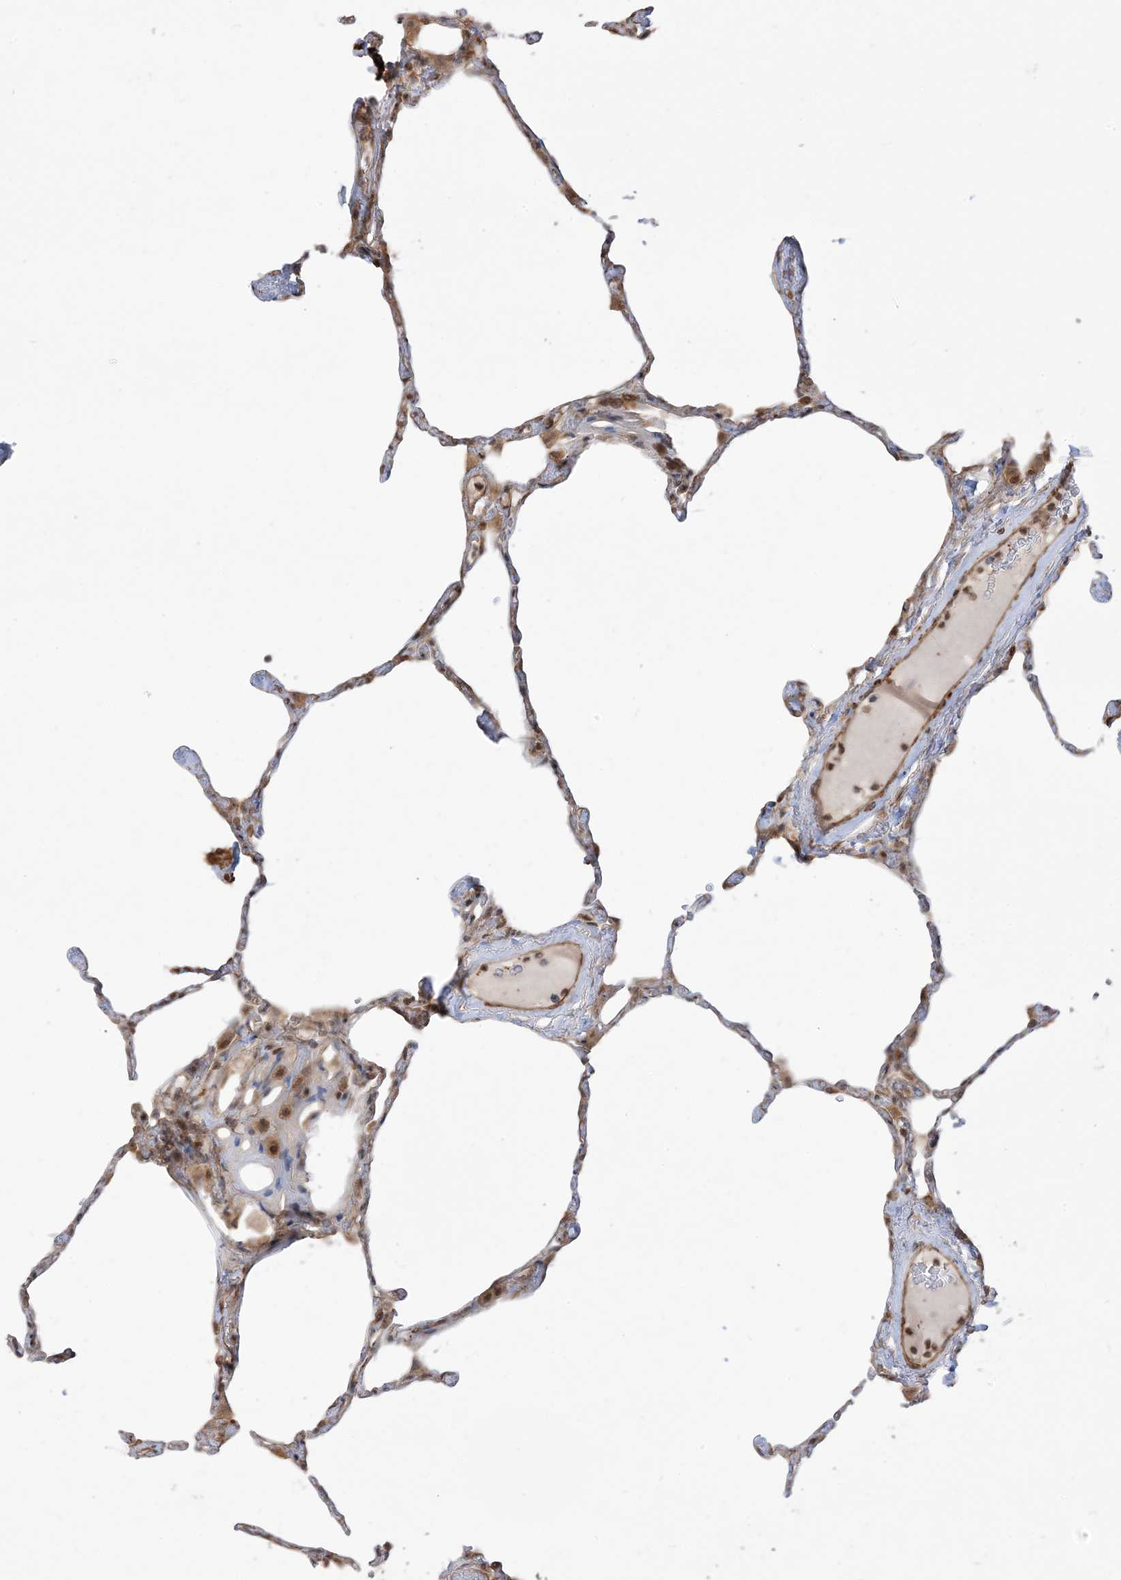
{"staining": {"intensity": "weak", "quantity": "<25%", "location": "cytoplasmic/membranous"}, "tissue": "lung", "cell_type": "Alveolar cells", "image_type": "normal", "snomed": [{"axis": "morphology", "description": "Normal tissue, NOS"}, {"axis": "topography", "description": "Lung"}], "caption": "The immunohistochemistry micrograph has no significant expression in alveolar cells of lung.", "gene": "TBCC", "patient": {"sex": "male", "age": 65}}